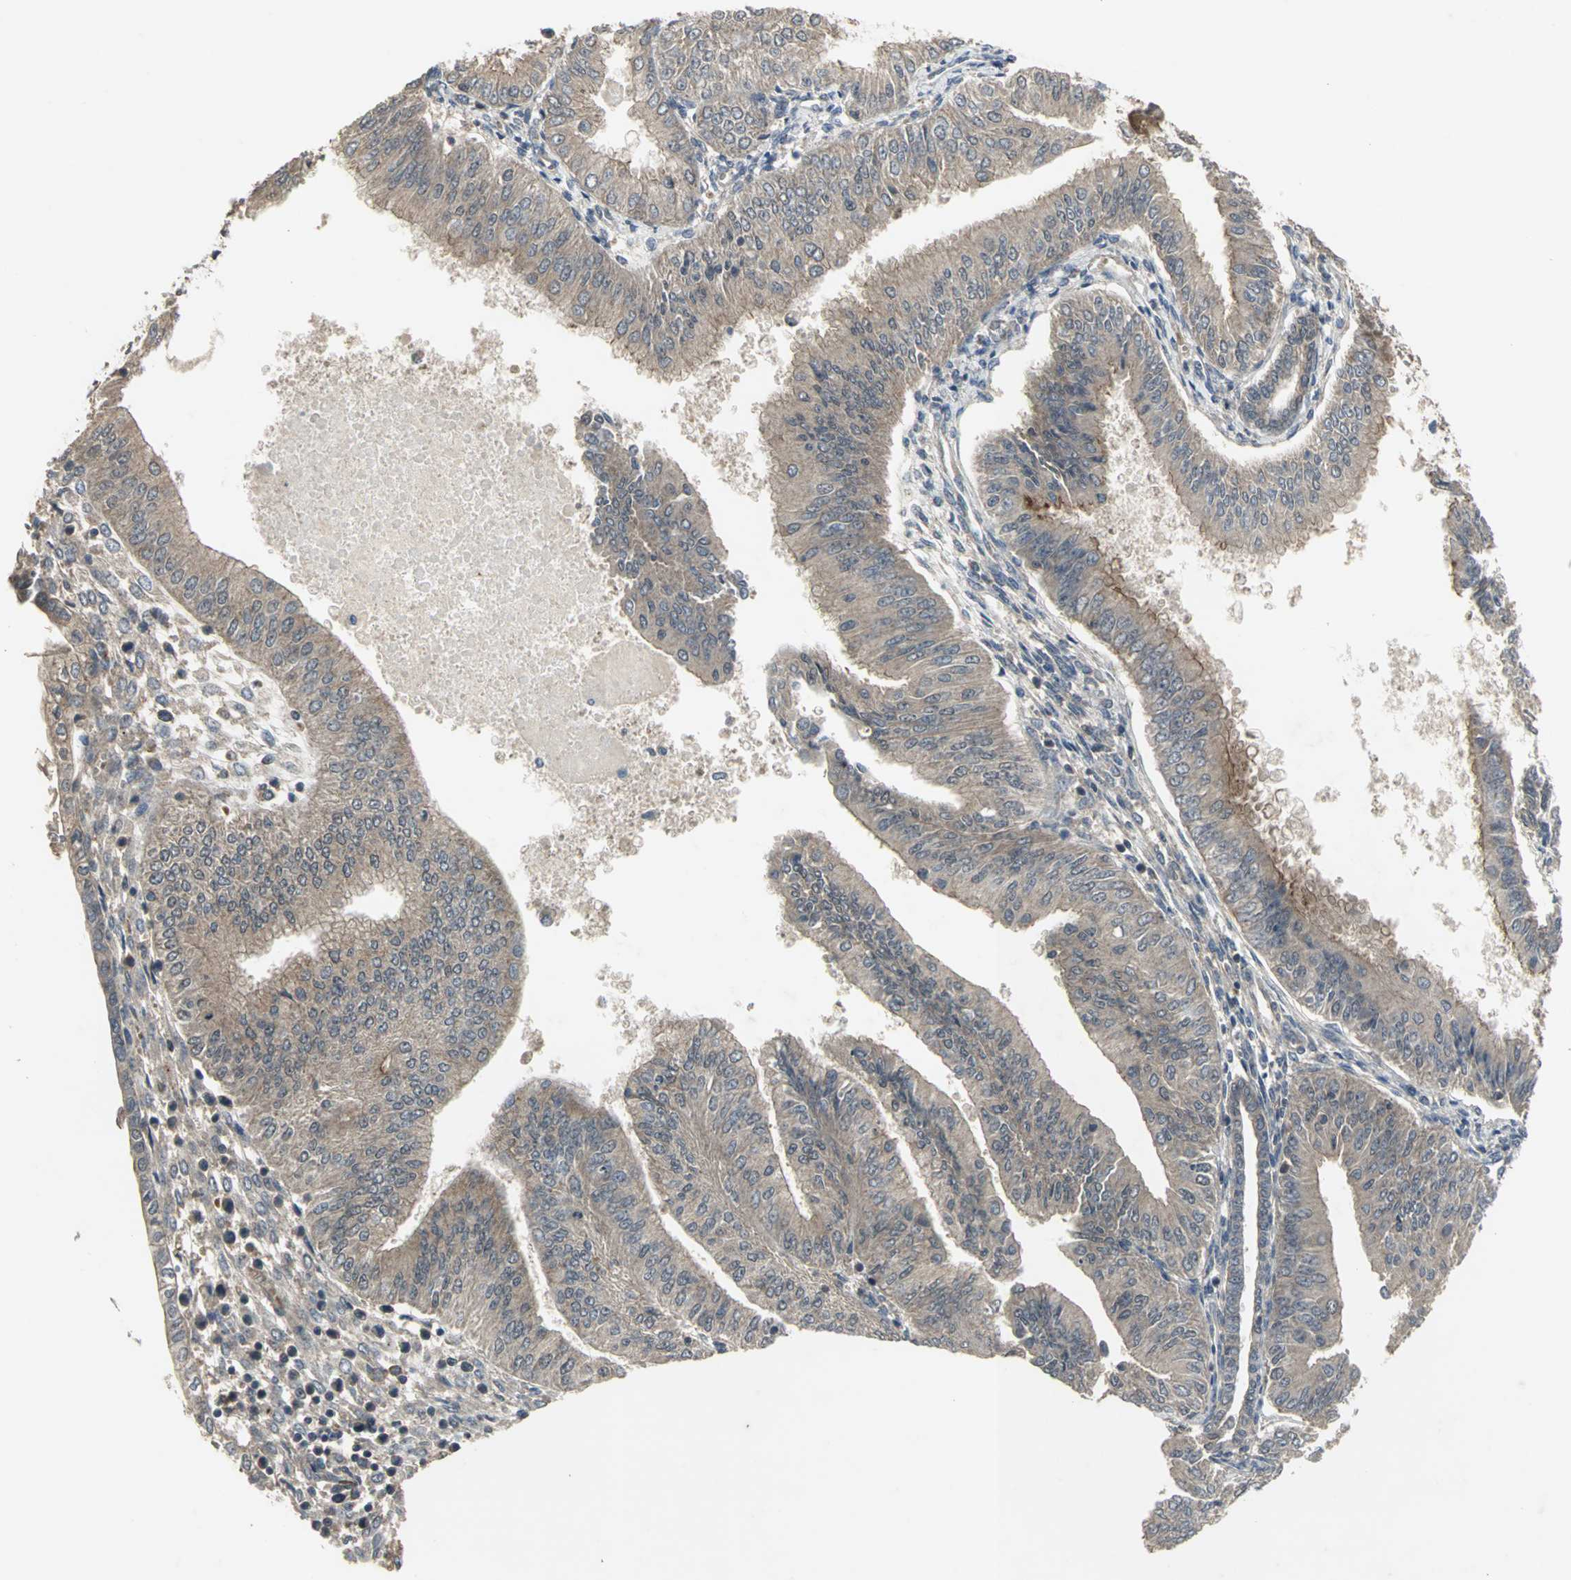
{"staining": {"intensity": "weak", "quantity": ">75%", "location": "cytoplasmic/membranous"}, "tissue": "endometrial cancer", "cell_type": "Tumor cells", "image_type": "cancer", "snomed": [{"axis": "morphology", "description": "Adenocarcinoma, NOS"}, {"axis": "topography", "description": "Endometrium"}], "caption": "A low amount of weak cytoplasmic/membranous positivity is present in approximately >75% of tumor cells in endometrial cancer (adenocarcinoma) tissue. (DAB (3,3'-diaminobenzidine) = brown stain, brightfield microscopy at high magnification).", "gene": "KEAP1", "patient": {"sex": "female", "age": 53}}